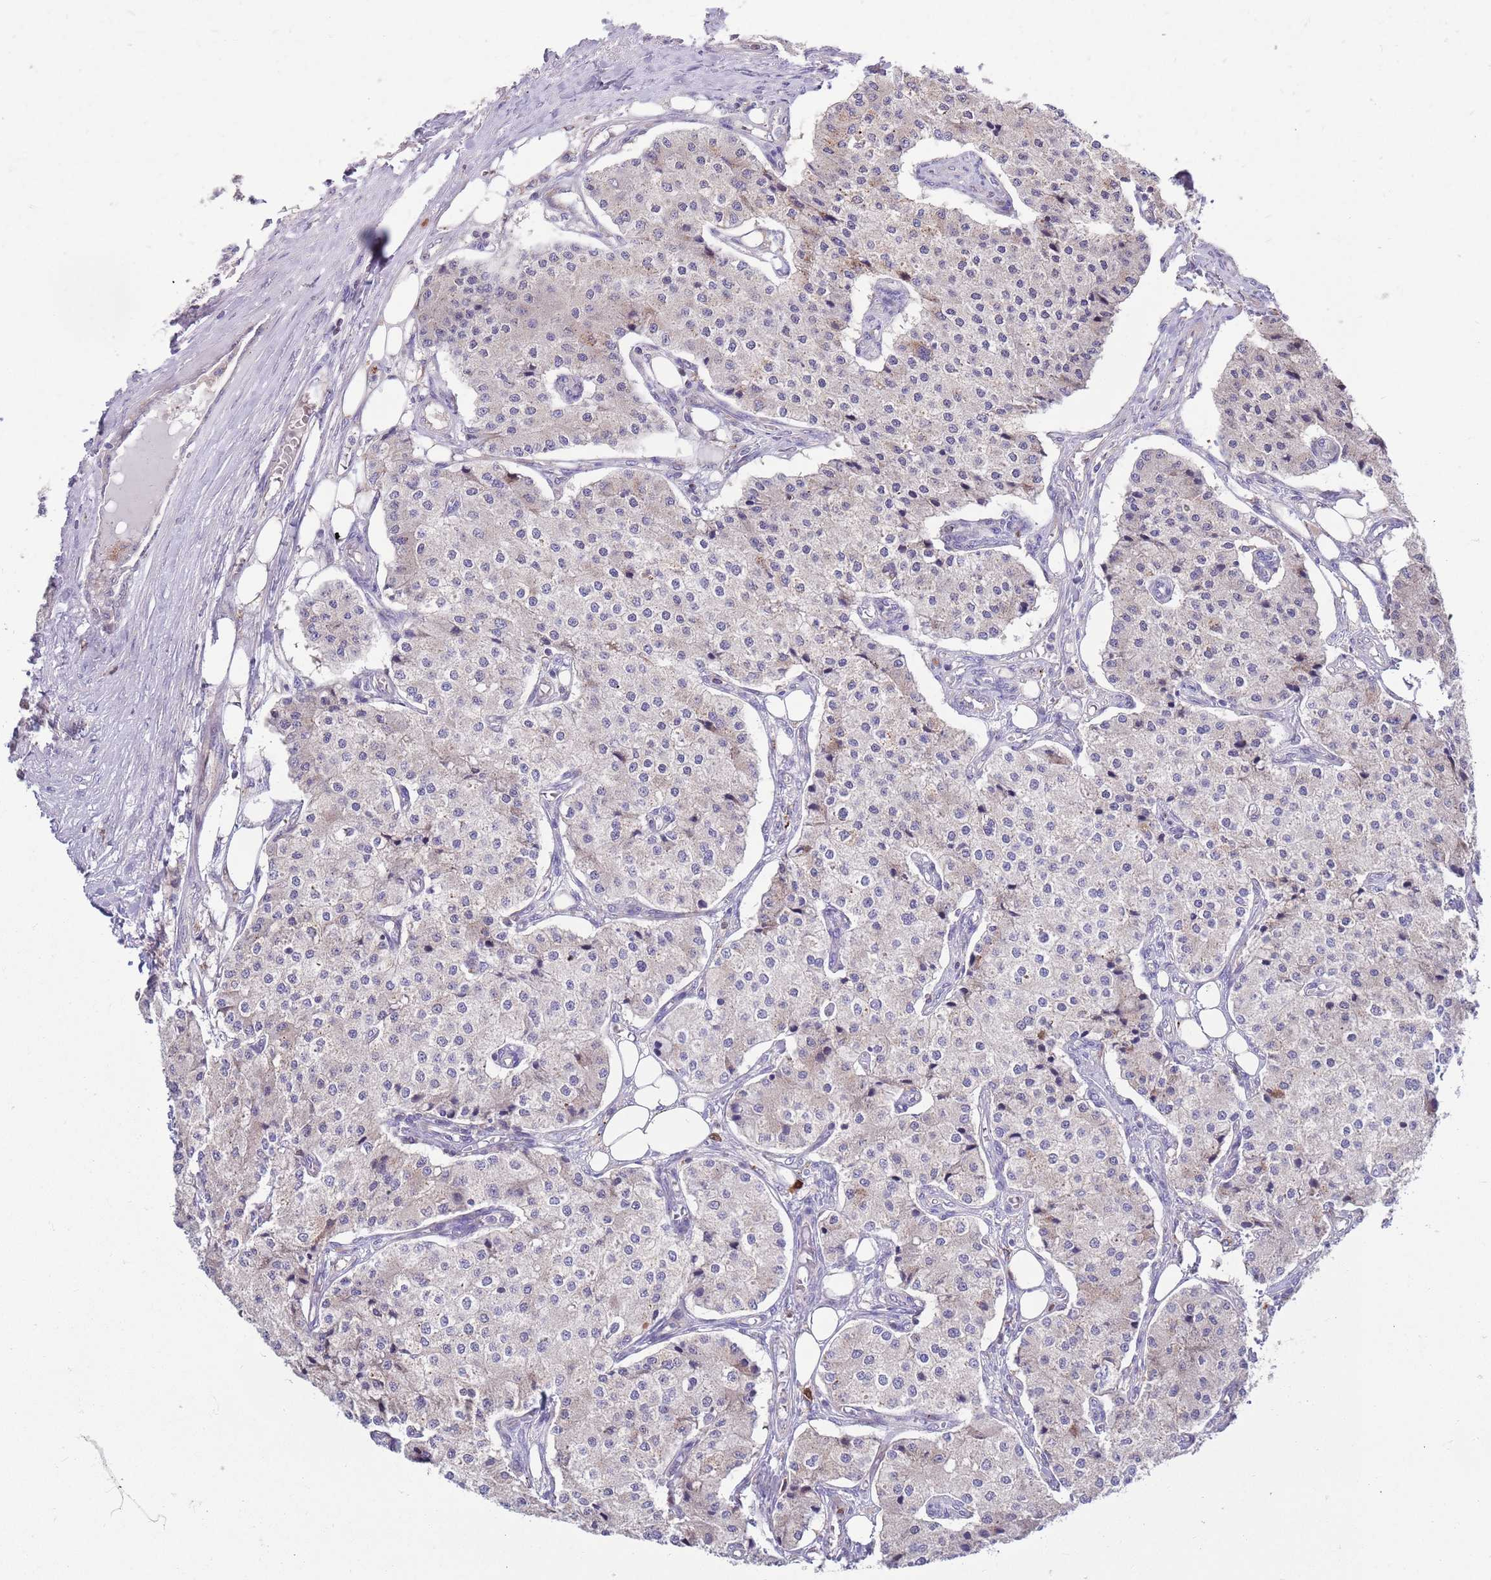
{"staining": {"intensity": "negative", "quantity": "none", "location": "none"}, "tissue": "carcinoid", "cell_type": "Tumor cells", "image_type": "cancer", "snomed": [{"axis": "morphology", "description": "Carcinoid, malignant, NOS"}, {"axis": "topography", "description": "Colon"}], "caption": "High magnification brightfield microscopy of carcinoid stained with DAB (3,3'-diaminobenzidine) (brown) and counterstained with hematoxylin (blue): tumor cells show no significant expression.", "gene": "KLHL29", "patient": {"sex": "female", "age": 52}}